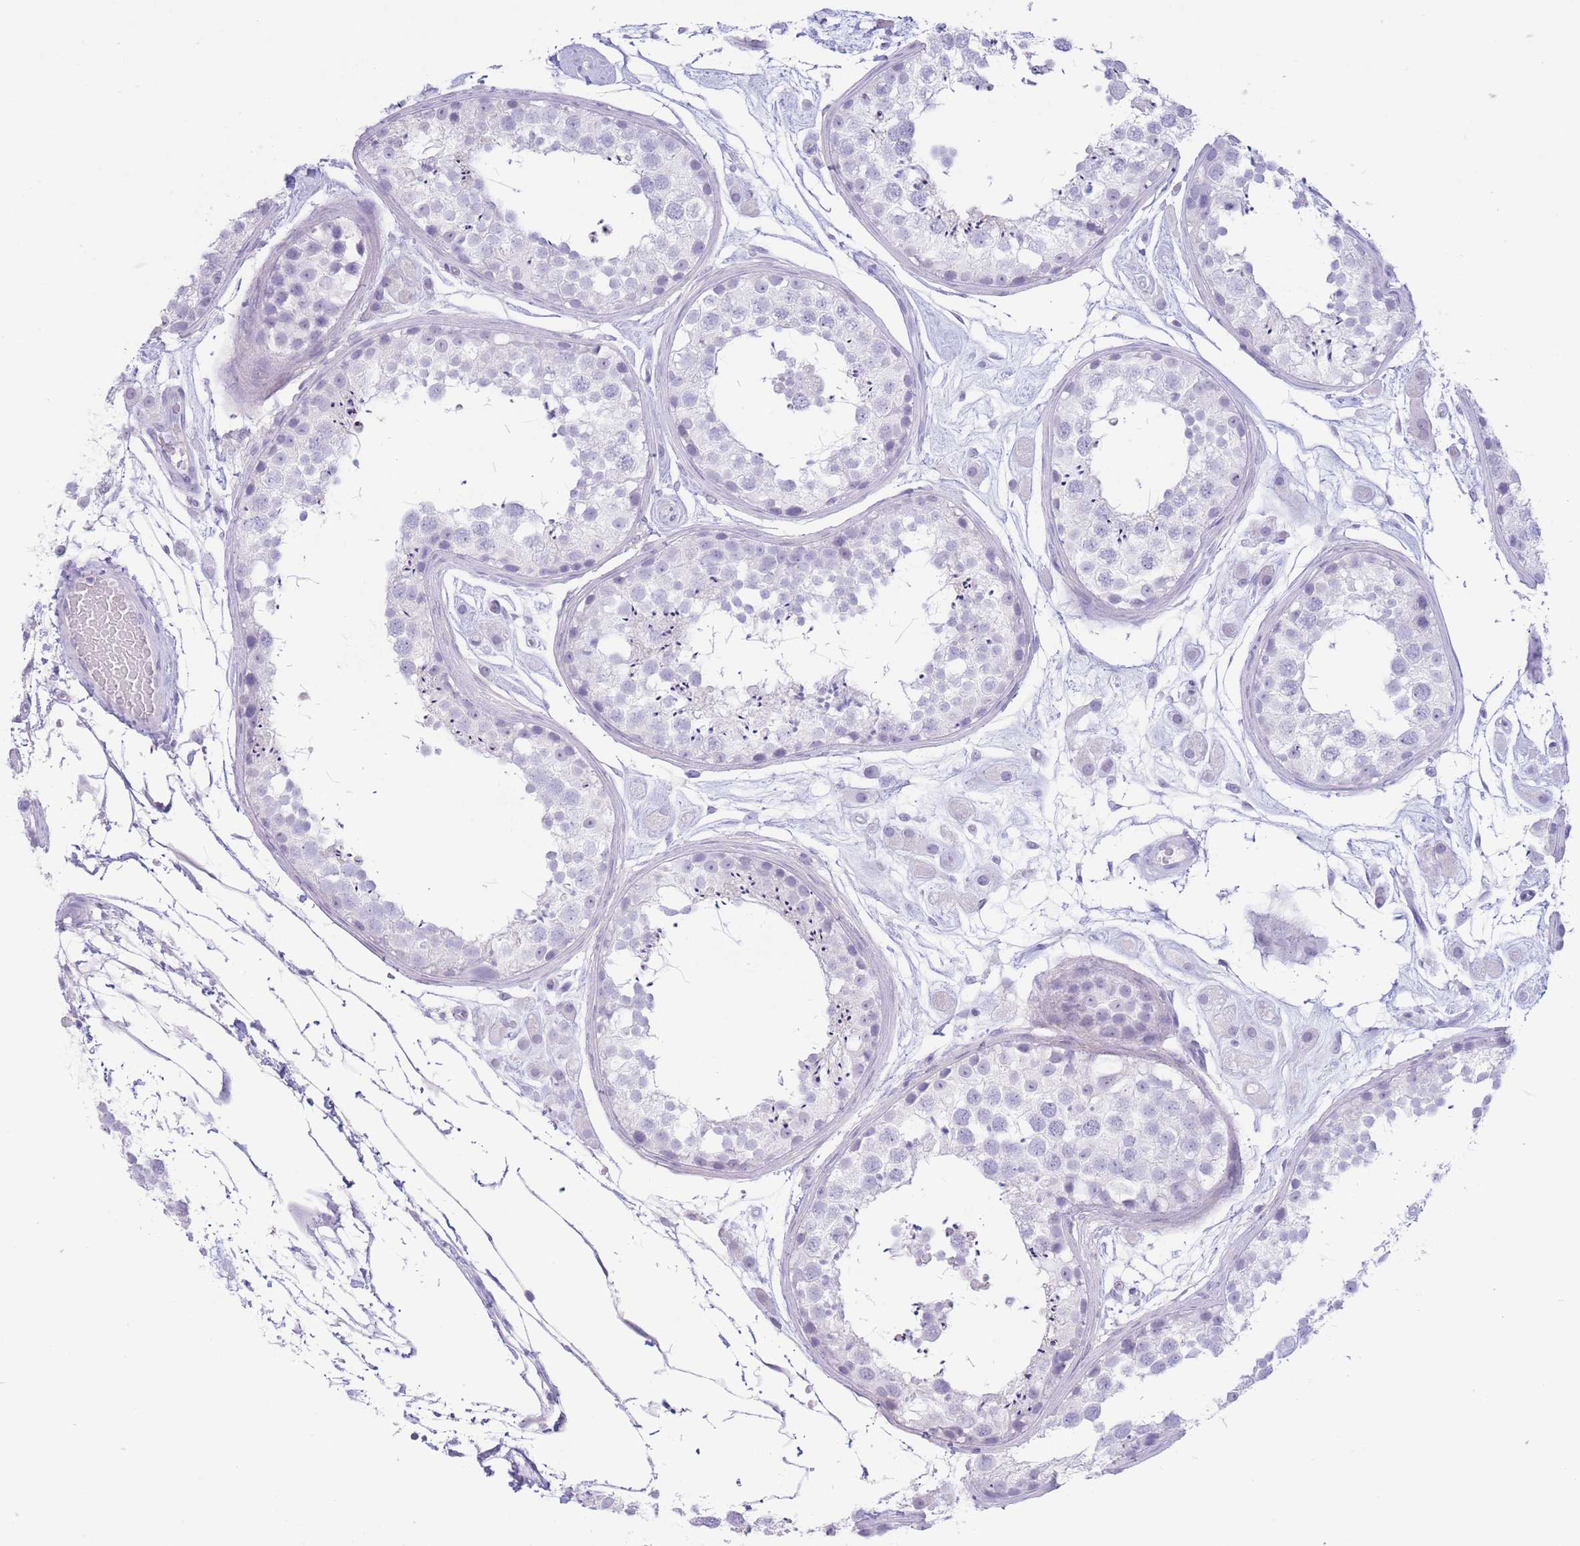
{"staining": {"intensity": "negative", "quantity": "none", "location": "none"}, "tissue": "testis", "cell_type": "Cells in seminiferous ducts", "image_type": "normal", "snomed": [{"axis": "morphology", "description": "Normal tissue, NOS"}, {"axis": "topography", "description": "Testis"}], "caption": "High power microscopy histopathology image of an immunohistochemistry (IHC) histopathology image of normal testis, revealing no significant positivity in cells in seminiferous ducts.", "gene": "PKLR", "patient": {"sex": "male", "age": 25}}